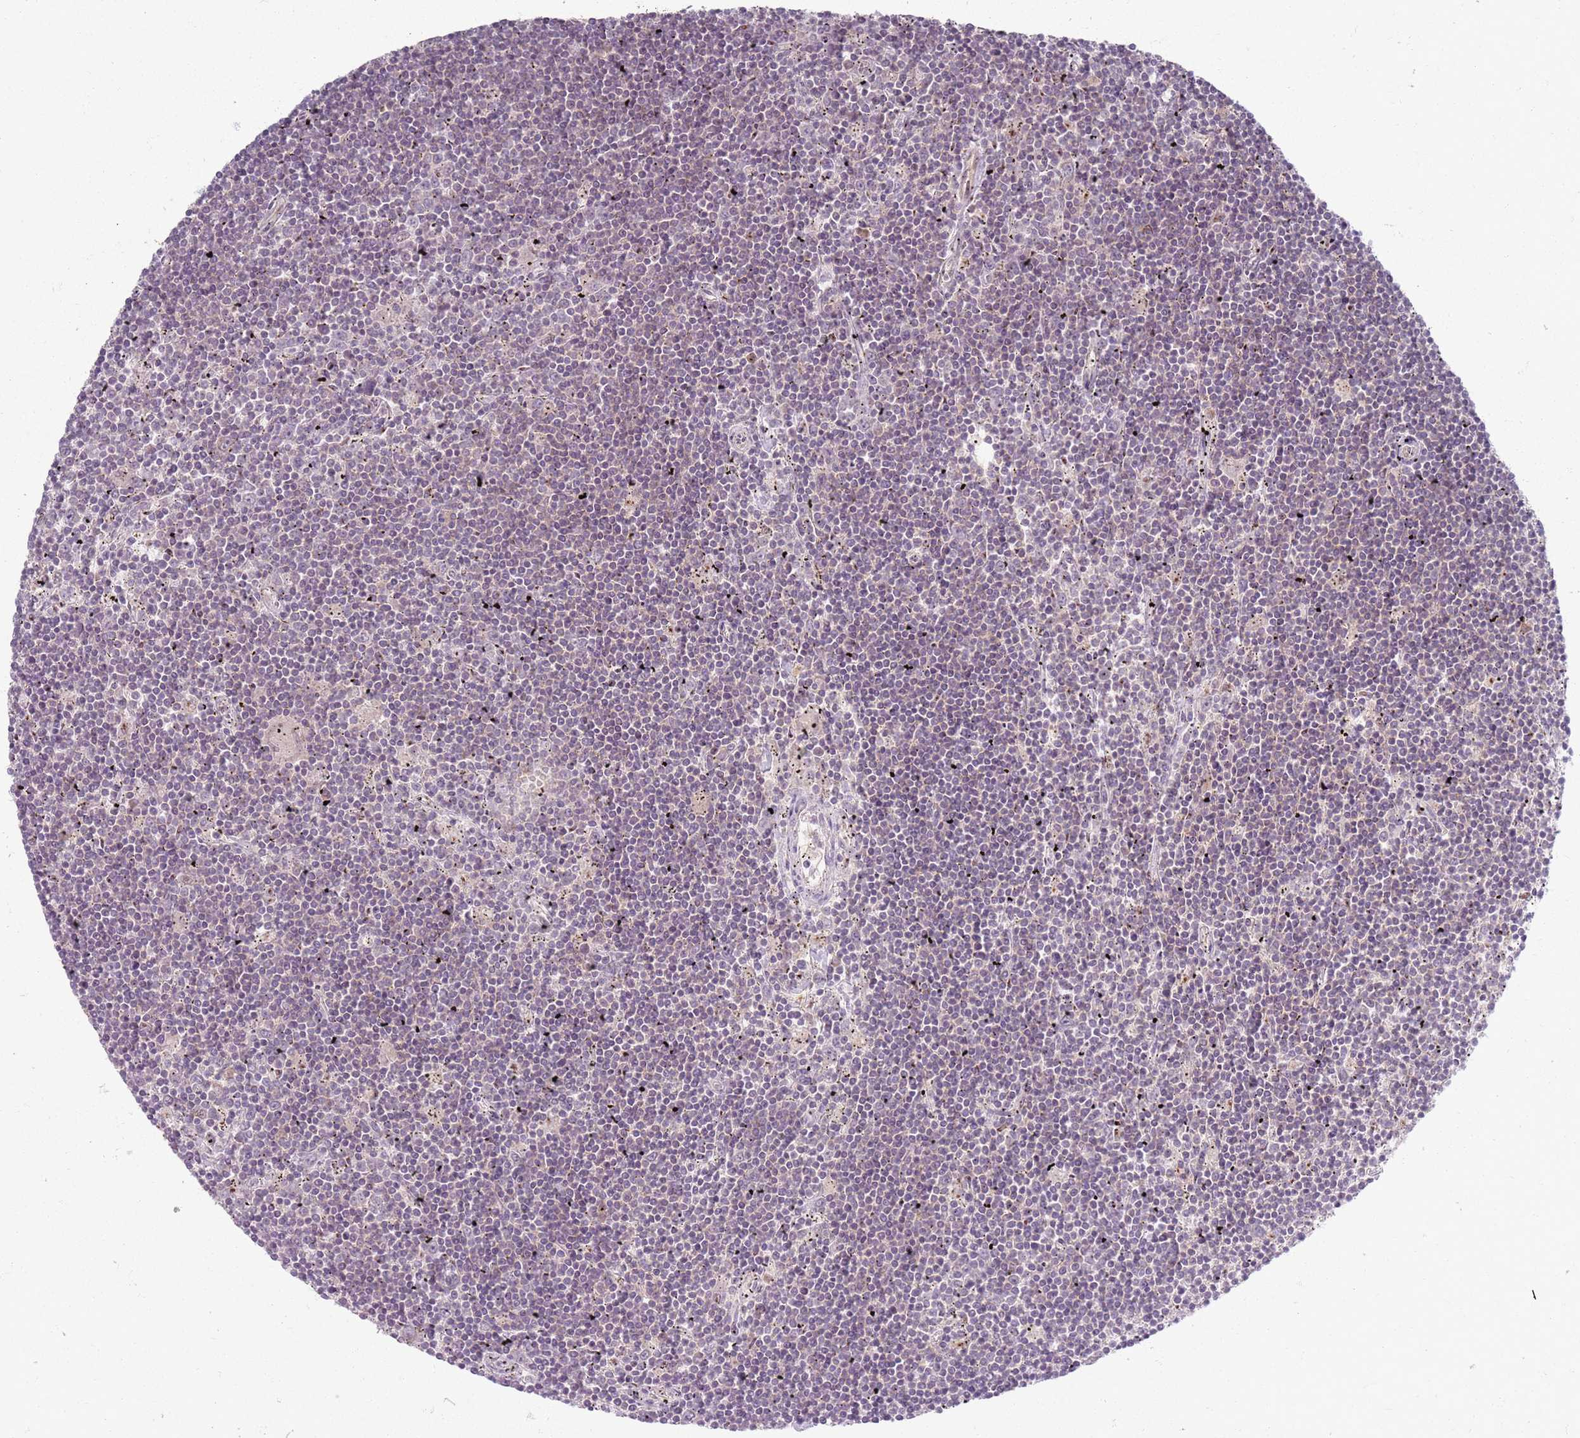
{"staining": {"intensity": "negative", "quantity": "none", "location": "none"}, "tissue": "lymphoma", "cell_type": "Tumor cells", "image_type": "cancer", "snomed": [{"axis": "morphology", "description": "Malignant lymphoma, non-Hodgkin's type, Low grade"}, {"axis": "topography", "description": "Spleen"}], "caption": "The image displays no staining of tumor cells in low-grade malignant lymphoma, non-Hodgkin's type.", "gene": "ZDHHC2", "patient": {"sex": "male", "age": 76}}